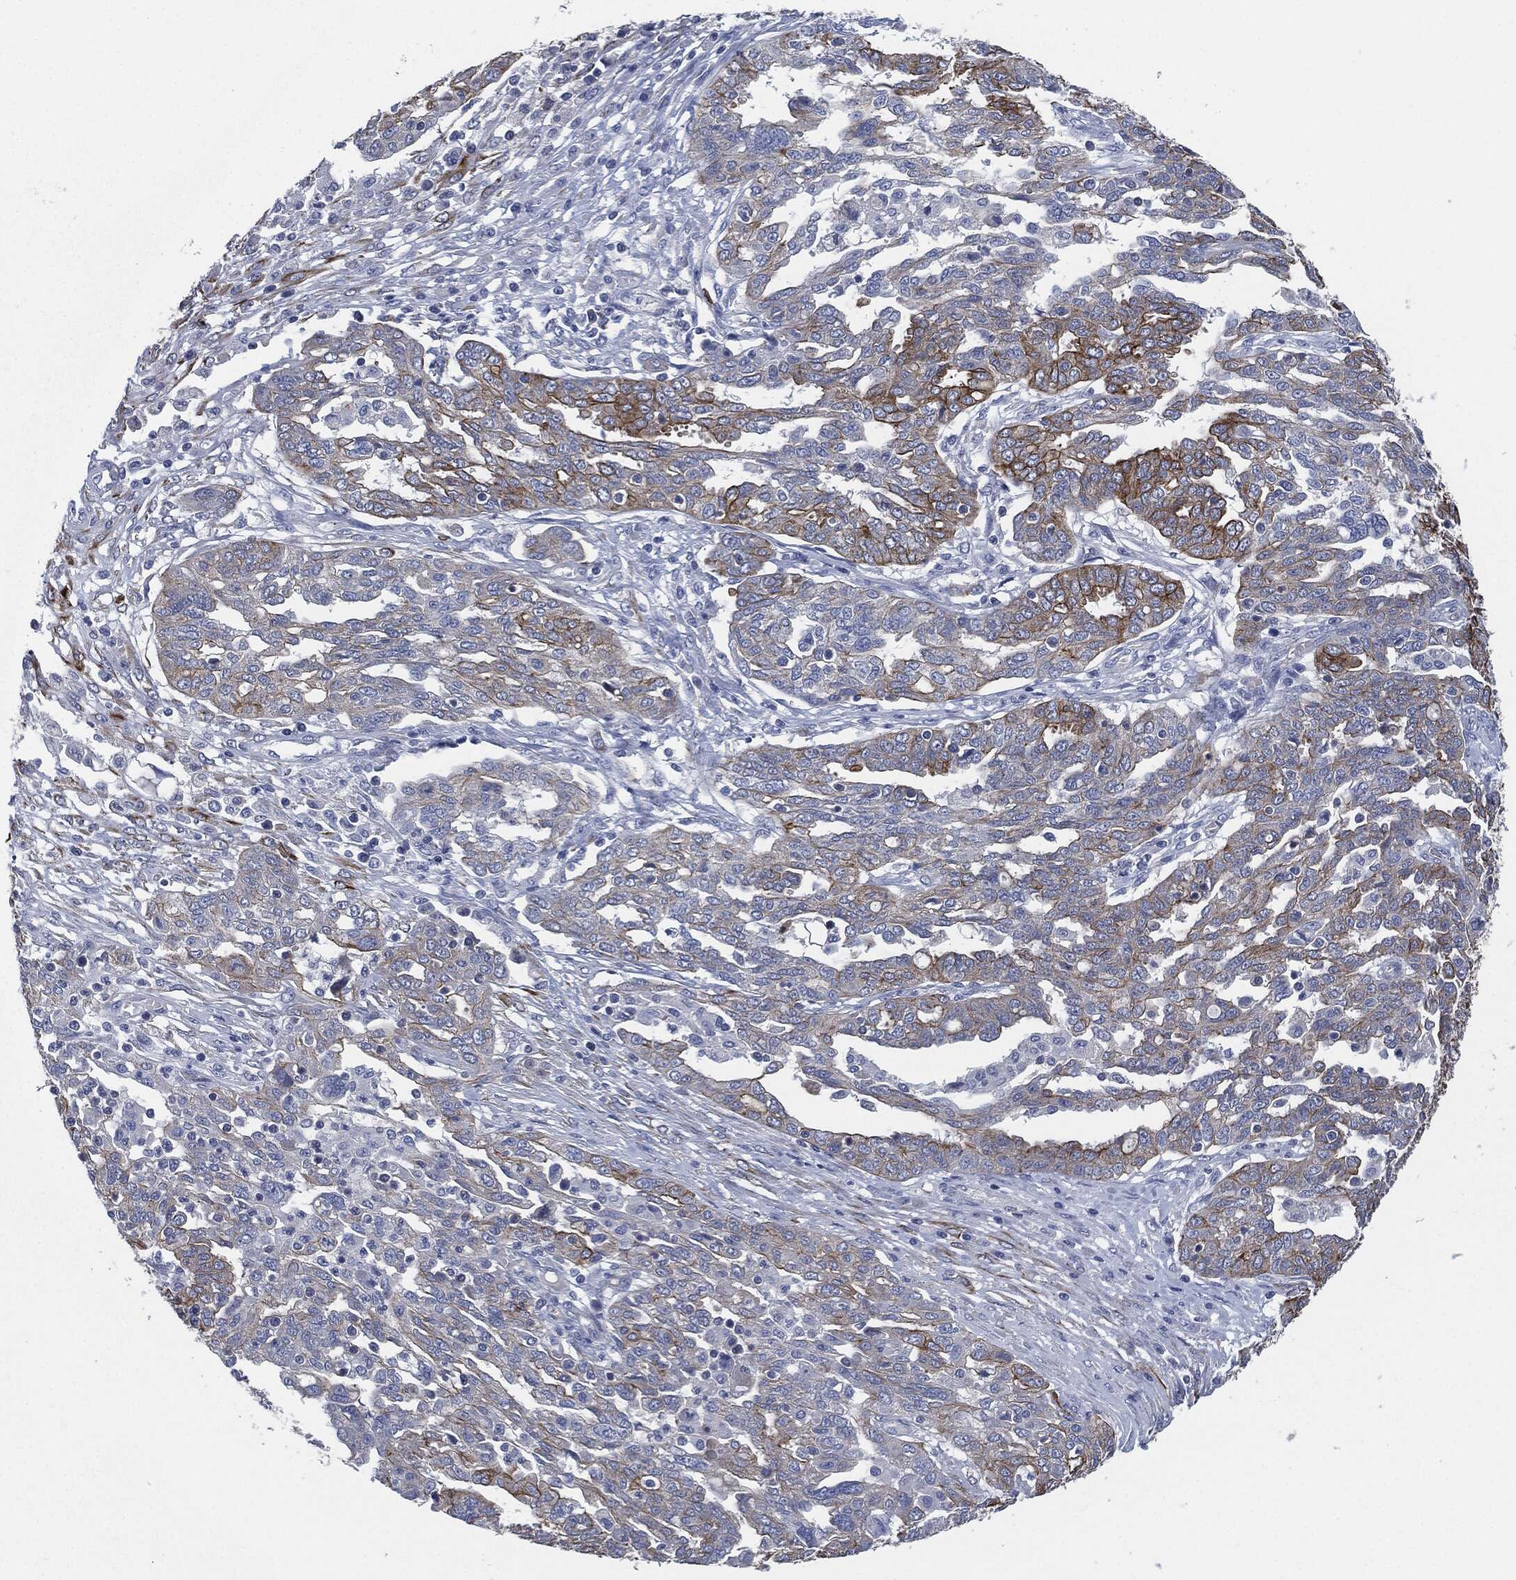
{"staining": {"intensity": "strong", "quantity": "<25%", "location": "cytoplasmic/membranous"}, "tissue": "ovarian cancer", "cell_type": "Tumor cells", "image_type": "cancer", "snomed": [{"axis": "morphology", "description": "Cystadenocarcinoma, serous, NOS"}, {"axis": "topography", "description": "Ovary"}], "caption": "IHC of human ovarian cancer (serous cystadenocarcinoma) displays medium levels of strong cytoplasmic/membranous expression in approximately <25% of tumor cells. (DAB IHC, brown staining for protein, blue staining for nuclei).", "gene": "SHROOM2", "patient": {"sex": "female", "age": 67}}